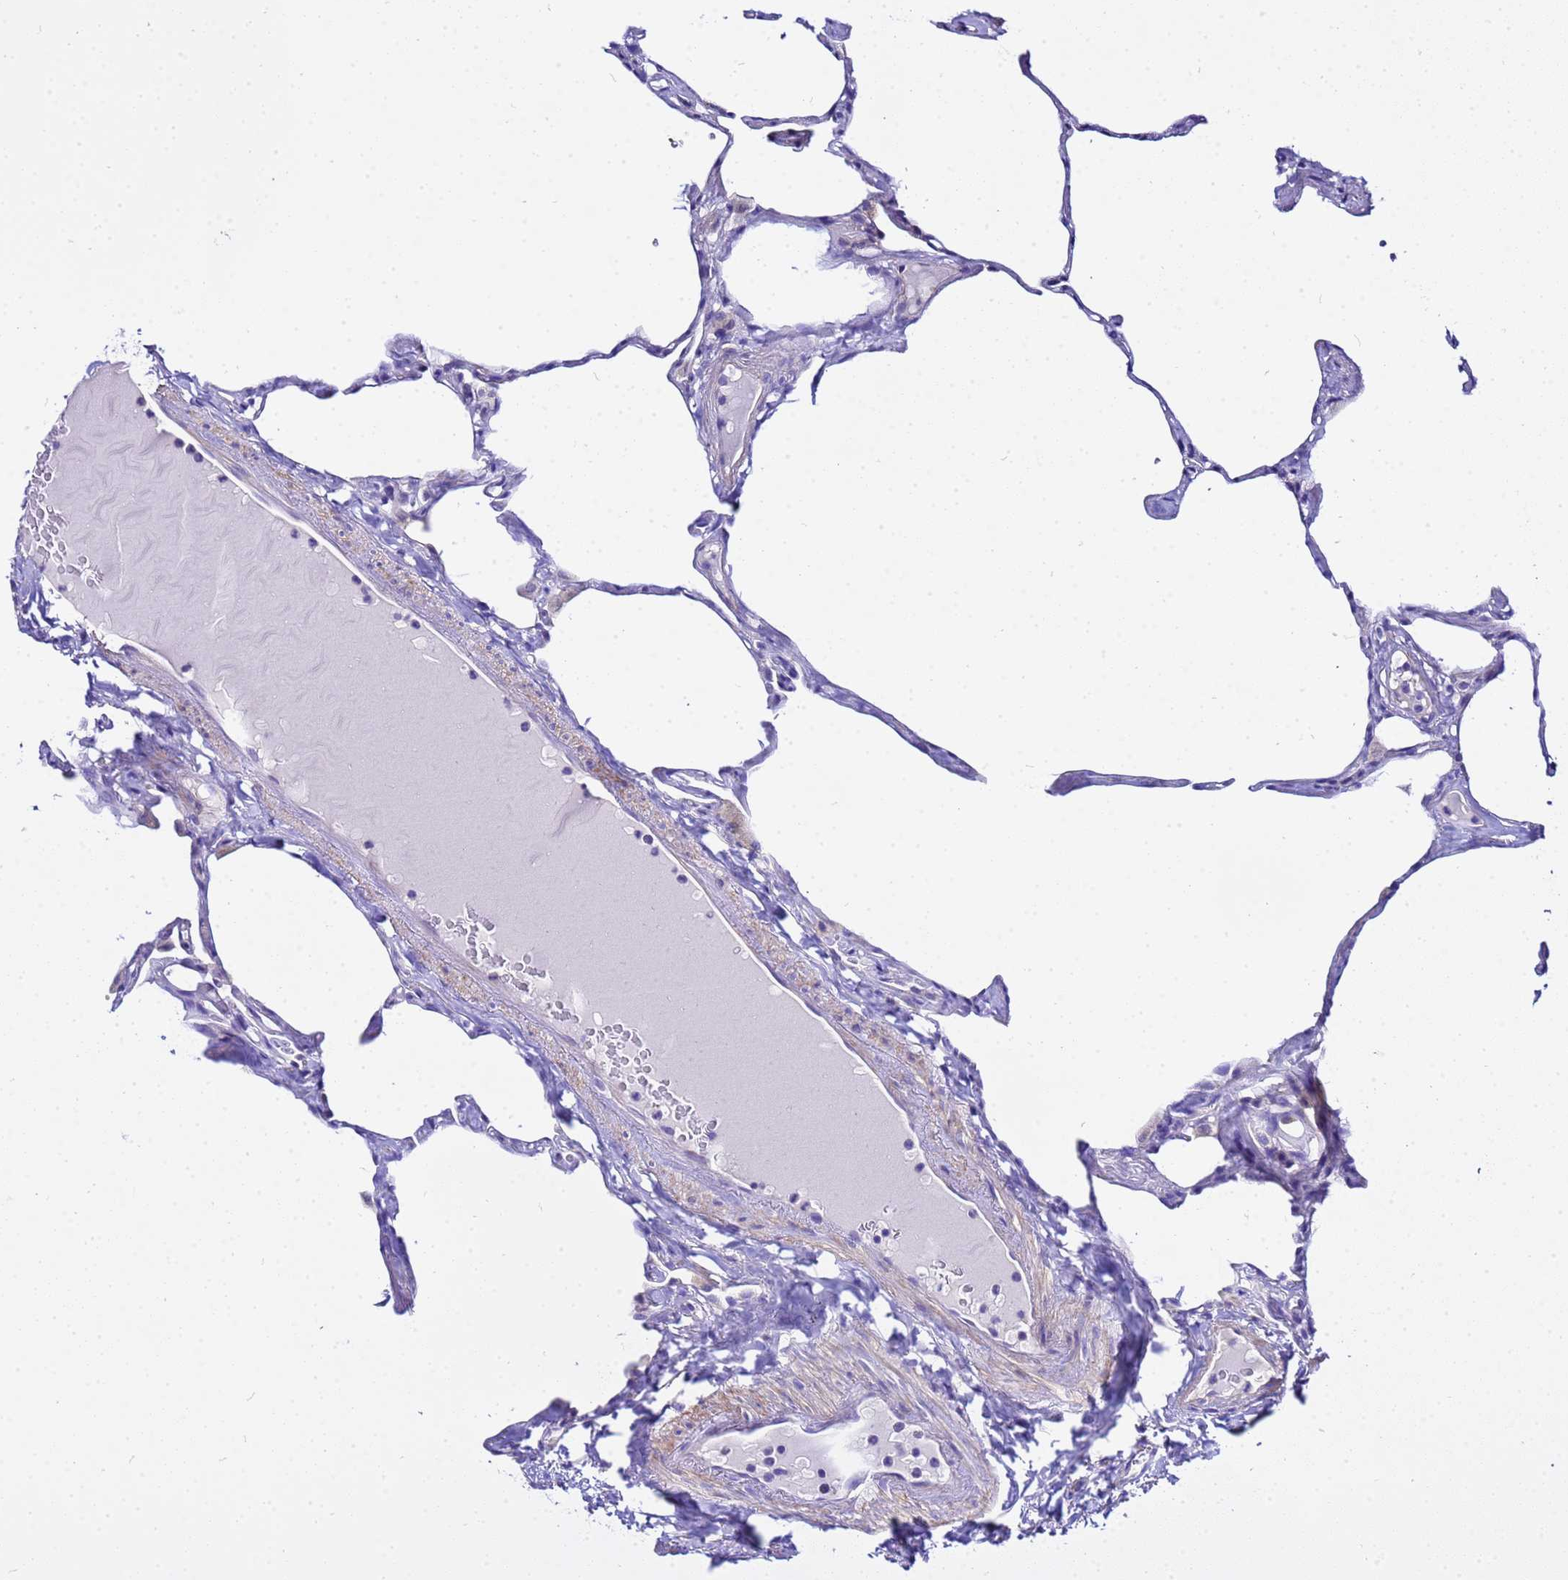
{"staining": {"intensity": "negative", "quantity": "none", "location": "none"}, "tissue": "lung", "cell_type": "Alveolar cells", "image_type": "normal", "snomed": [{"axis": "morphology", "description": "Normal tissue, NOS"}, {"axis": "topography", "description": "Lung"}], "caption": "IHC of normal human lung exhibits no staining in alveolar cells. (DAB (3,3'-diaminobenzidine) immunohistochemistry visualized using brightfield microscopy, high magnification).", "gene": "USP18", "patient": {"sex": "male", "age": 65}}